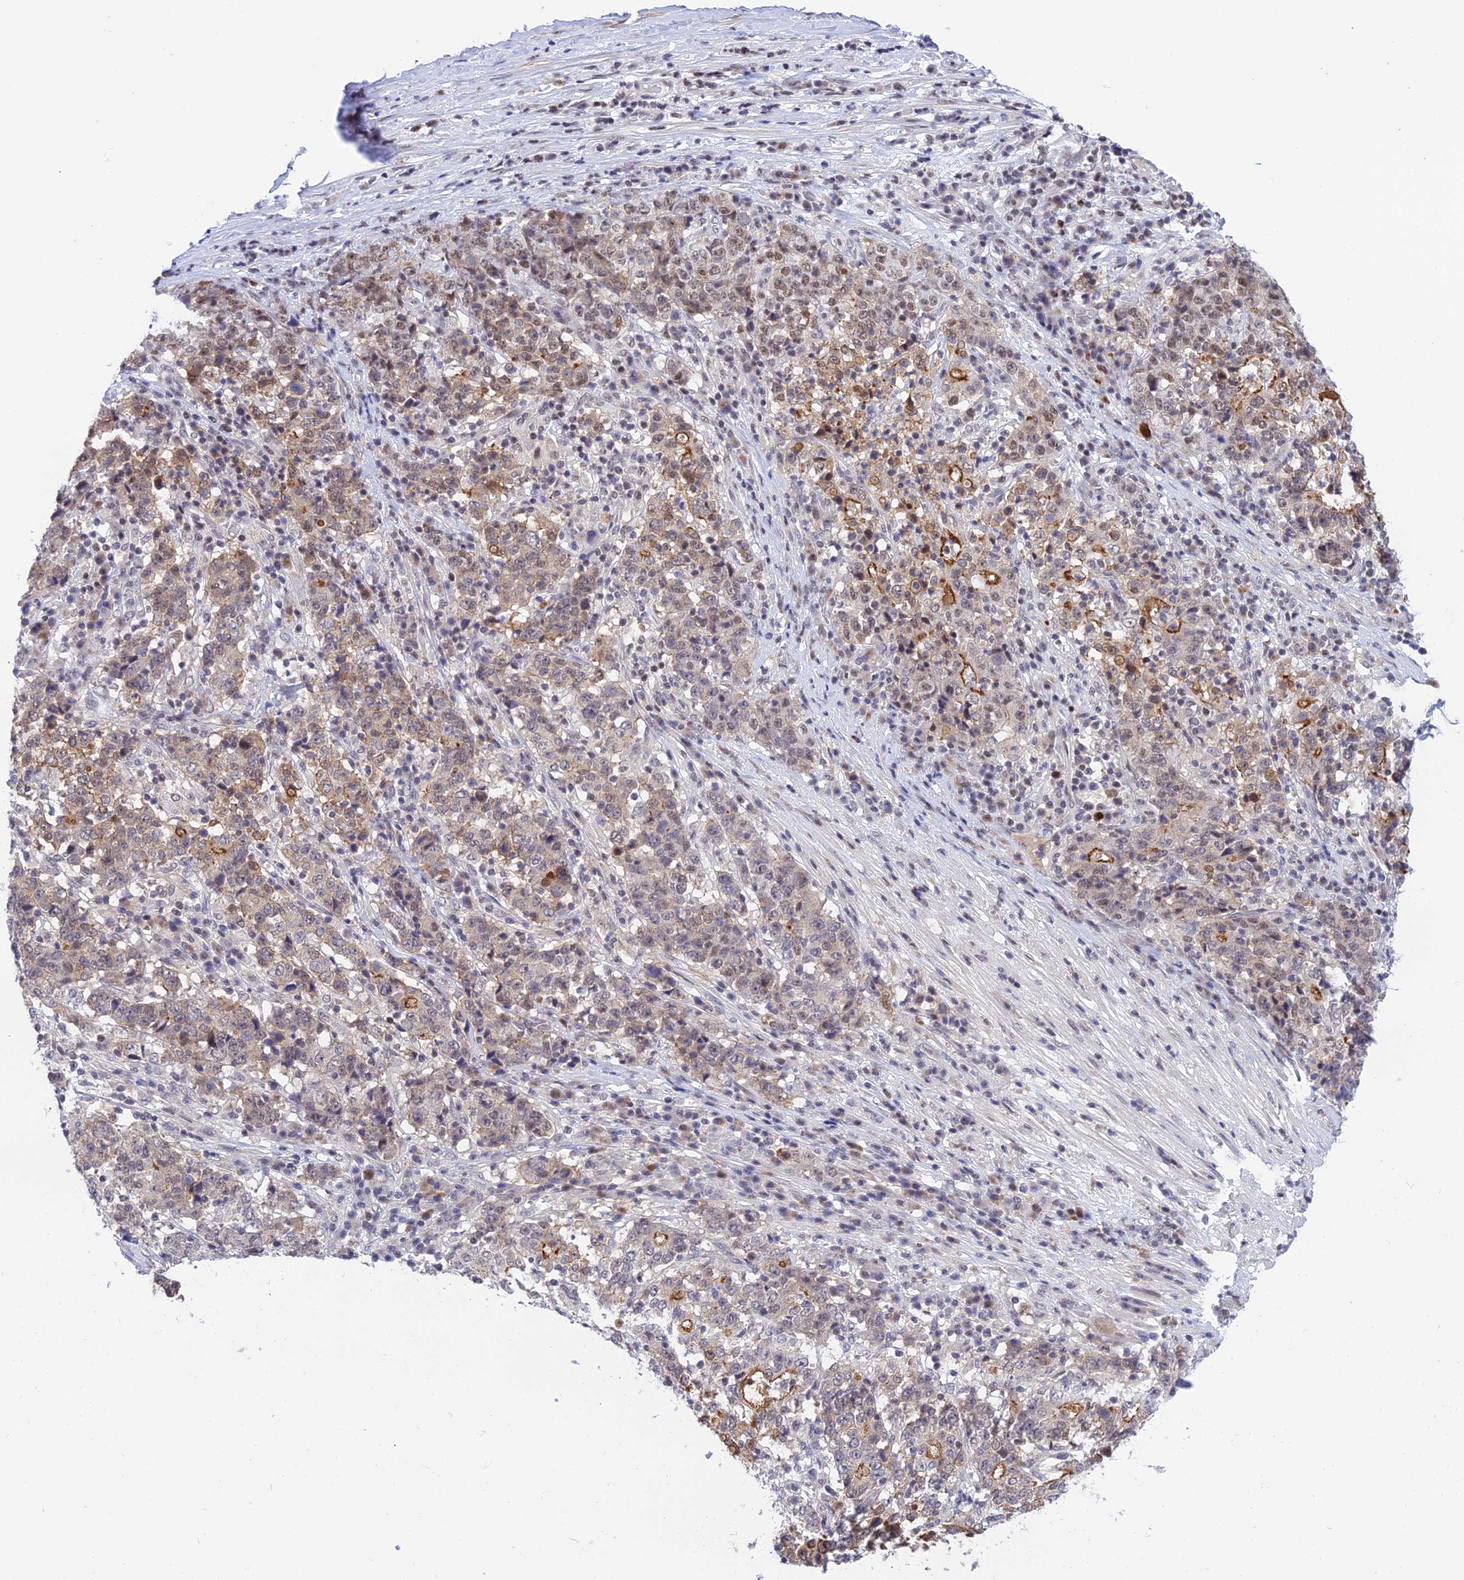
{"staining": {"intensity": "strong", "quantity": "<25%", "location": "cytoplasmic/membranous,nuclear"}, "tissue": "stomach cancer", "cell_type": "Tumor cells", "image_type": "cancer", "snomed": [{"axis": "morphology", "description": "Adenocarcinoma, NOS"}, {"axis": "topography", "description": "Stomach"}], "caption": "Approximately <25% of tumor cells in stomach adenocarcinoma reveal strong cytoplasmic/membranous and nuclear protein positivity as visualized by brown immunohistochemical staining.", "gene": "TCEA1", "patient": {"sex": "male", "age": 59}}